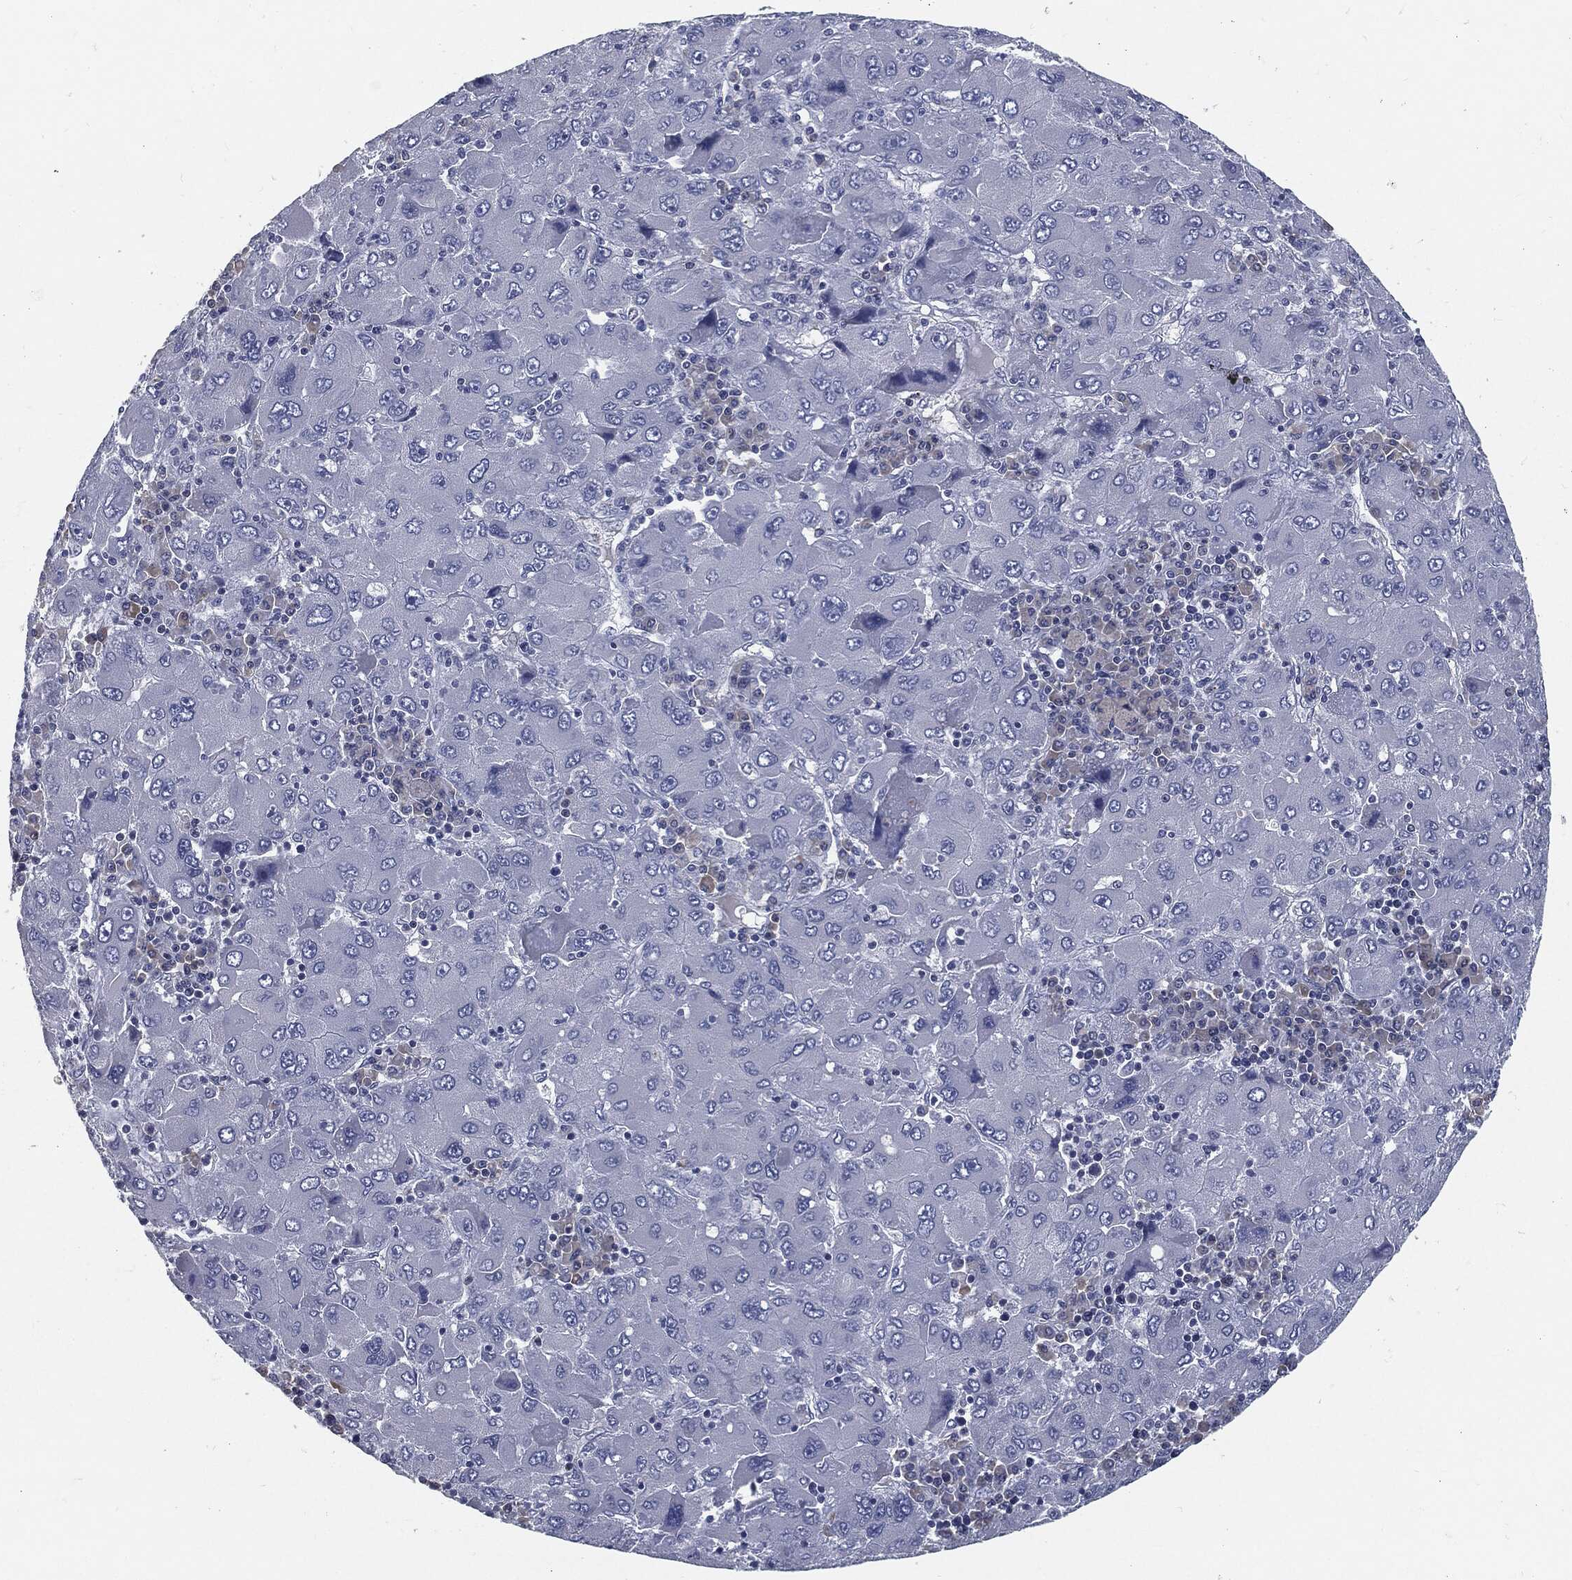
{"staining": {"intensity": "negative", "quantity": "none", "location": "none"}, "tissue": "liver cancer", "cell_type": "Tumor cells", "image_type": "cancer", "snomed": [{"axis": "morphology", "description": "Carcinoma, Hepatocellular, NOS"}, {"axis": "topography", "description": "Liver"}], "caption": "IHC micrograph of liver hepatocellular carcinoma stained for a protein (brown), which shows no expression in tumor cells. The staining is performed using DAB (3,3'-diaminobenzidine) brown chromogen with nuclei counter-stained in using hematoxylin.", "gene": "PROM1", "patient": {"sex": "male", "age": 75}}